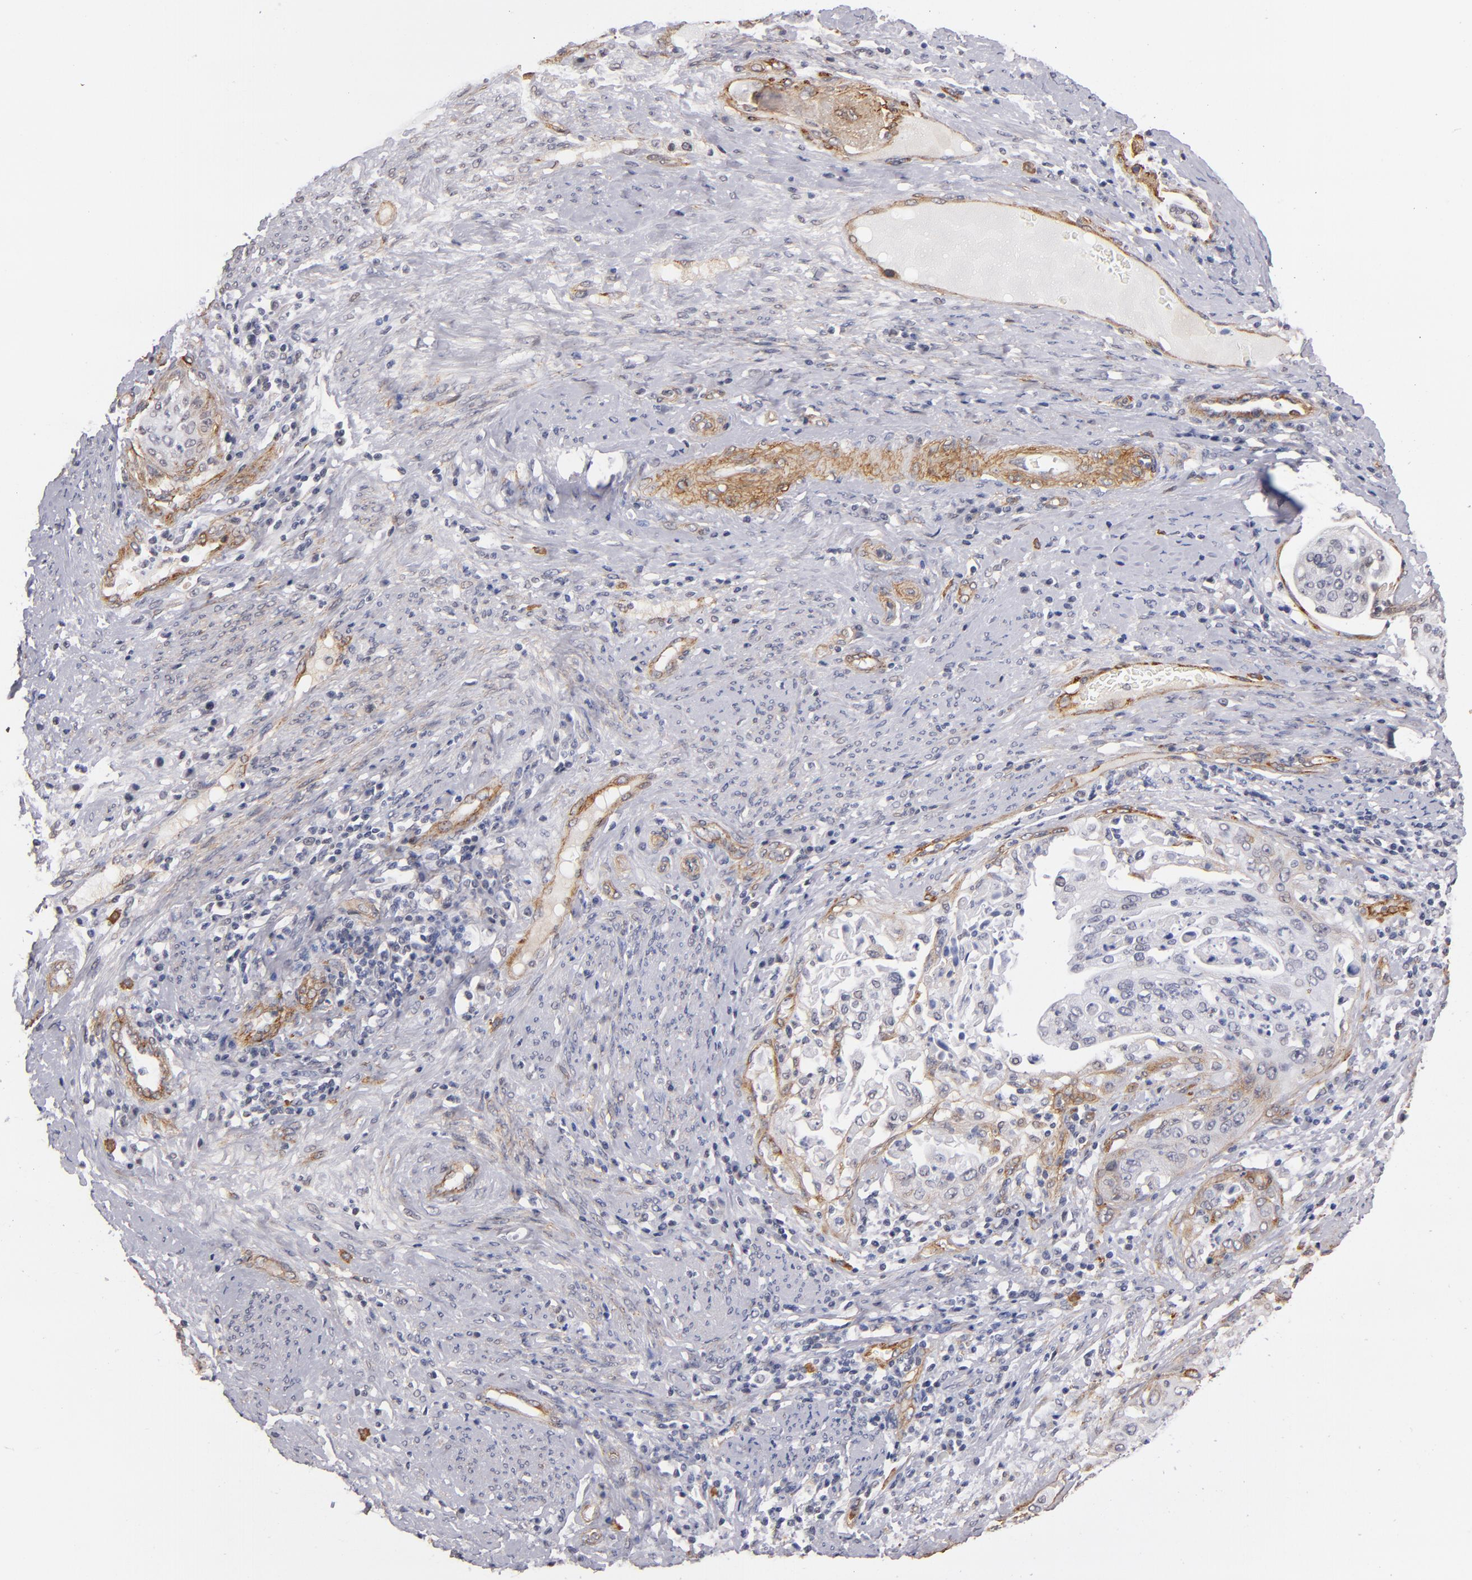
{"staining": {"intensity": "weak", "quantity": "<25%", "location": "cytoplasmic/membranous"}, "tissue": "cervical cancer", "cell_type": "Tumor cells", "image_type": "cancer", "snomed": [{"axis": "morphology", "description": "Squamous cell carcinoma, NOS"}, {"axis": "topography", "description": "Cervix"}], "caption": "DAB immunohistochemical staining of cervical cancer exhibits no significant expression in tumor cells. (DAB IHC, high magnification).", "gene": "LAMC1", "patient": {"sex": "female", "age": 41}}